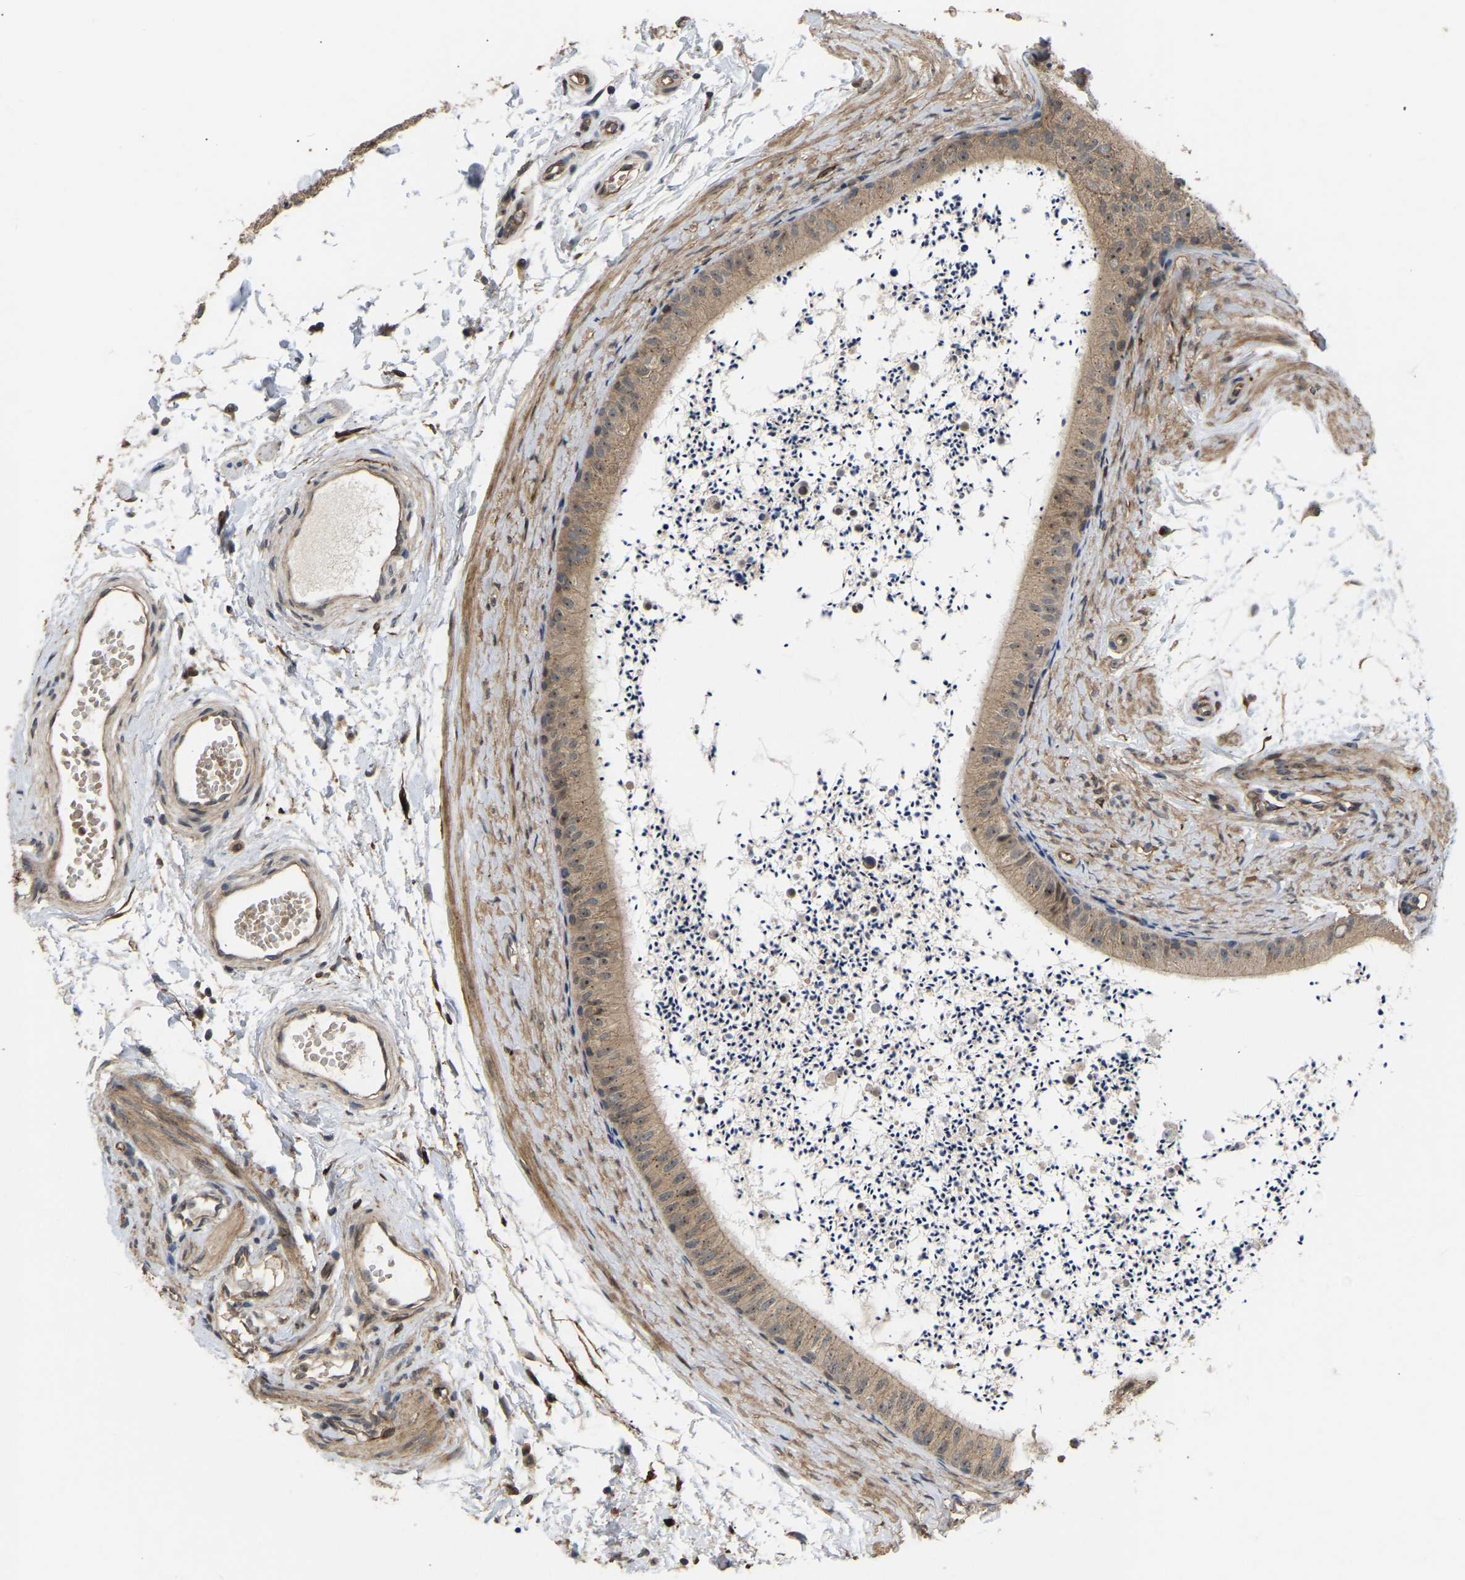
{"staining": {"intensity": "weak", "quantity": ">75%", "location": "cytoplasmic/membranous,nuclear"}, "tissue": "epididymis", "cell_type": "Glandular cells", "image_type": "normal", "snomed": [{"axis": "morphology", "description": "Normal tissue, NOS"}, {"axis": "topography", "description": "Epididymis"}], "caption": "DAB (3,3'-diaminobenzidine) immunohistochemical staining of normal epididymis exhibits weak cytoplasmic/membranous,nuclear protein staining in approximately >75% of glandular cells.", "gene": "LIMK2", "patient": {"sex": "male", "age": 56}}